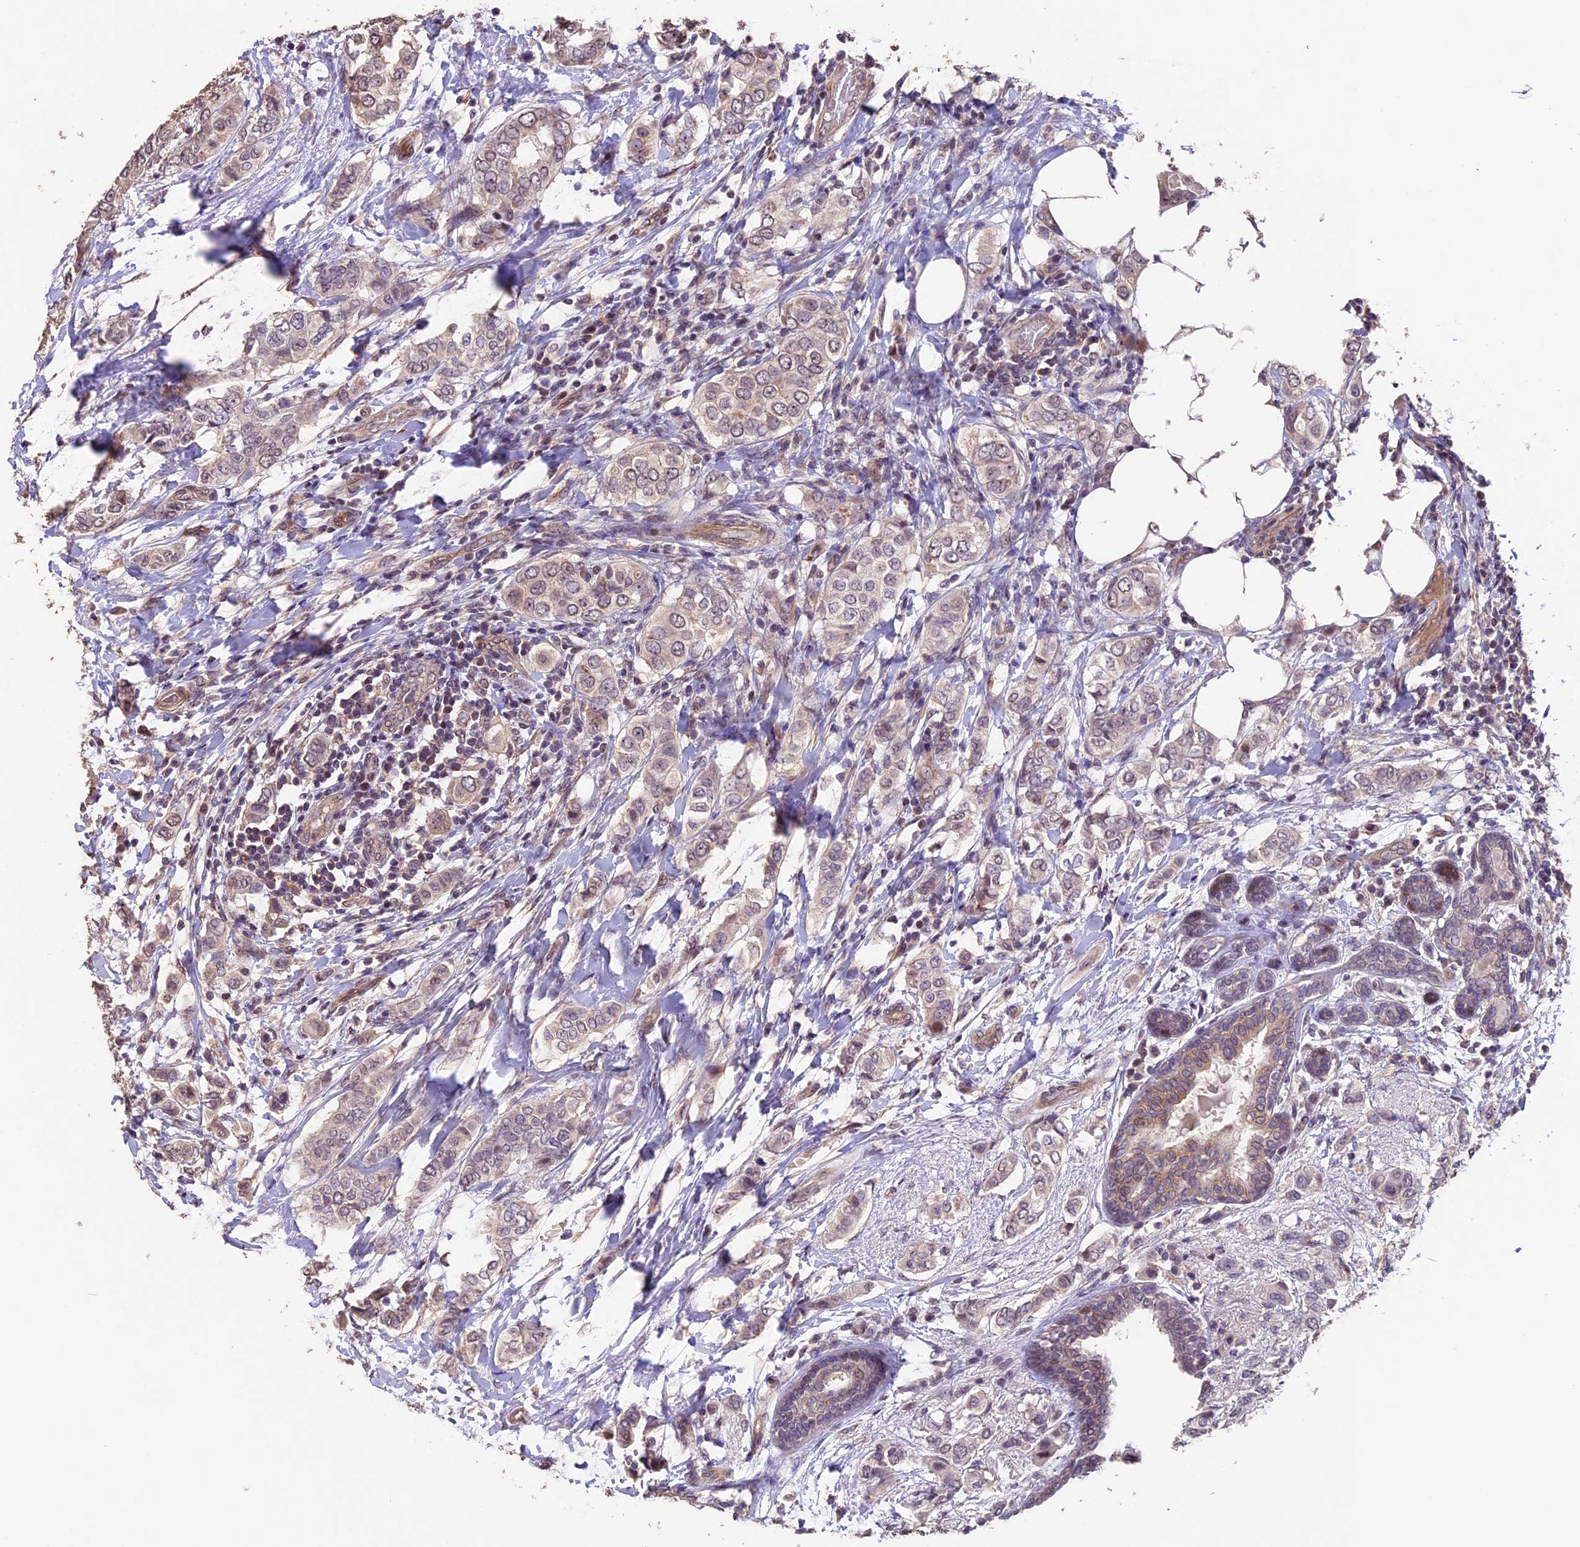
{"staining": {"intensity": "negative", "quantity": "none", "location": "none"}, "tissue": "breast cancer", "cell_type": "Tumor cells", "image_type": "cancer", "snomed": [{"axis": "morphology", "description": "Lobular carcinoma"}, {"axis": "topography", "description": "Breast"}], "caption": "IHC histopathology image of lobular carcinoma (breast) stained for a protein (brown), which exhibits no staining in tumor cells. The staining was performed using DAB (3,3'-diaminobenzidine) to visualize the protein expression in brown, while the nuclei were stained in blue with hematoxylin (Magnification: 20x).", "gene": "GNB5", "patient": {"sex": "female", "age": 51}}